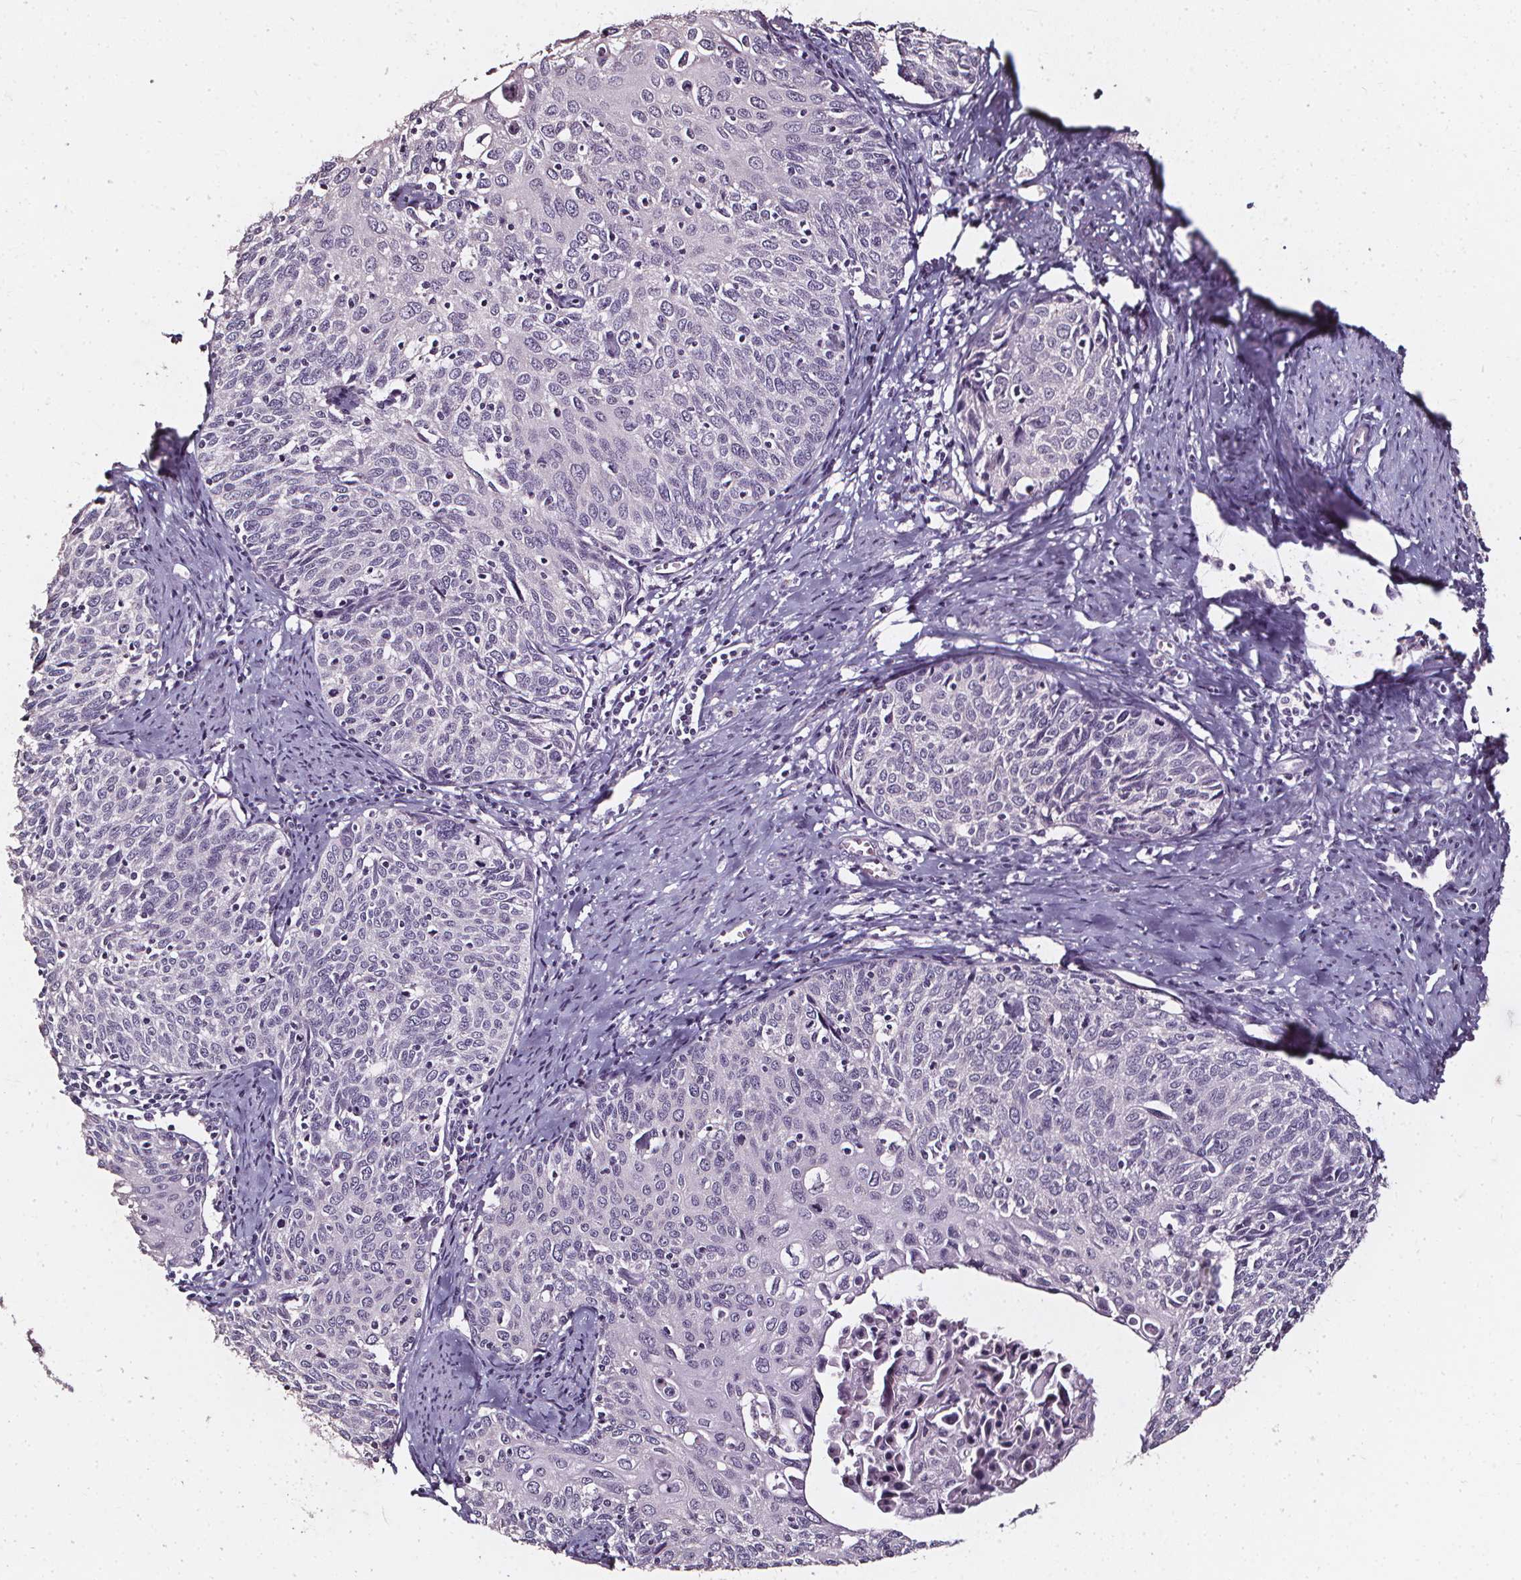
{"staining": {"intensity": "negative", "quantity": "none", "location": "none"}, "tissue": "cervical cancer", "cell_type": "Tumor cells", "image_type": "cancer", "snomed": [{"axis": "morphology", "description": "Squamous cell carcinoma, NOS"}, {"axis": "topography", "description": "Cervix"}], "caption": "Tumor cells show no significant positivity in cervical squamous cell carcinoma.", "gene": "DEFA5", "patient": {"sex": "female", "age": 62}}